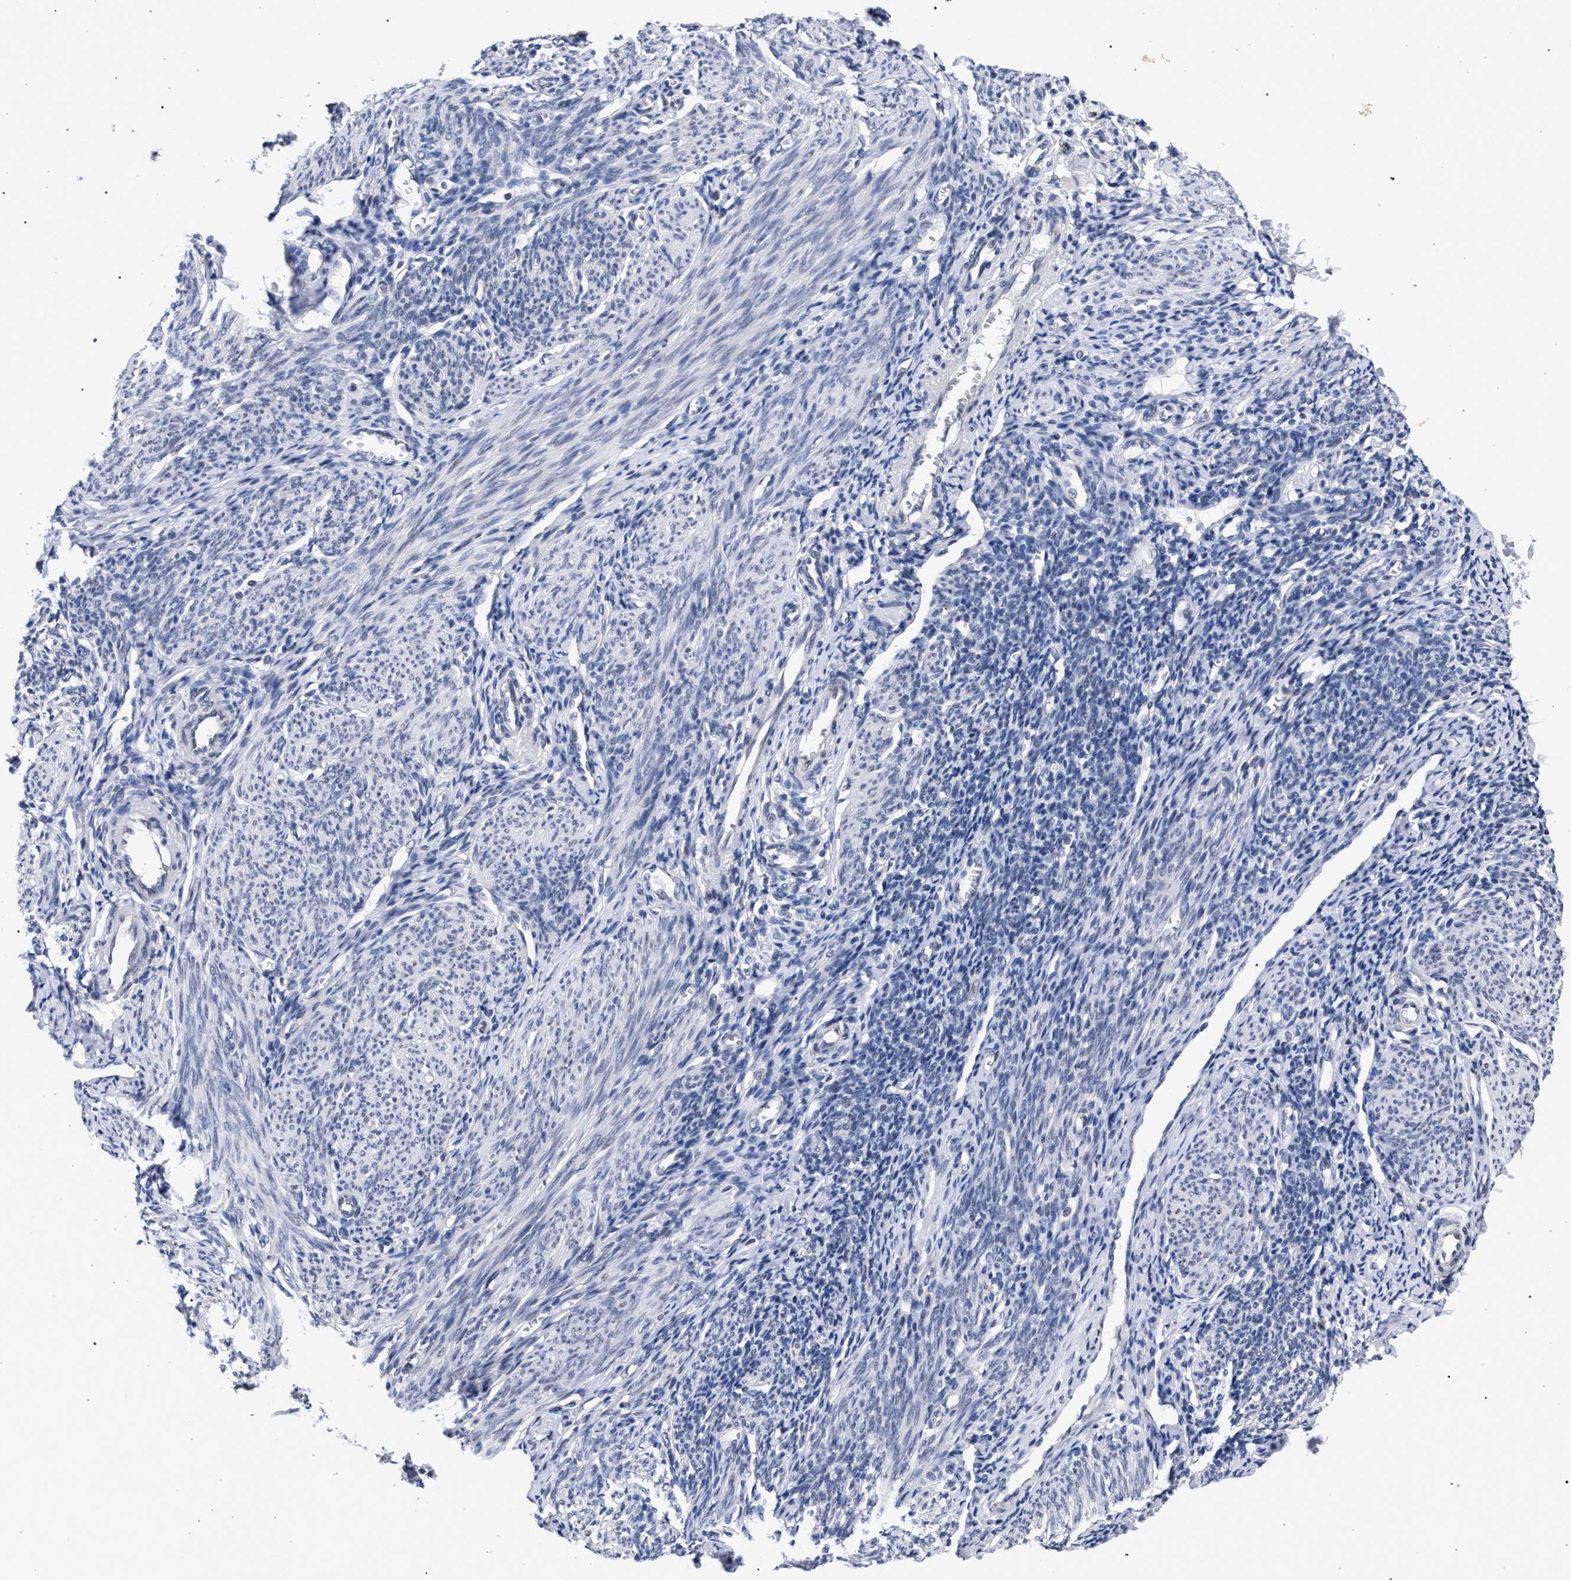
{"staining": {"intensity": "weak", "quantity": "<25%", "location": "cytoplasmic/membranous"}, "tissue": "endometrium", "cell_type": "Cells in endometrial stroma", "image_type": "normal", "snomed": [{"axis": "morphology", "description": "Normal tissue, NOS"}, {"axis": "morphology", "description": "Adenocarcinoma, NOS"}, {"axis": "topography", "description": "Endometrium"}], "caption": "Image shows no protein expression in cells in endometrial stroma of normal endometrium. Brightfield microscopy of immunohistochemistry (IHC) stained with DAB (3,3'-diaminobenzidine) (brown) and hematoxylin (blue), captured at high magnification.", "gene": "GOLGA2", "patient": {"sex": "female", "age": 57}}